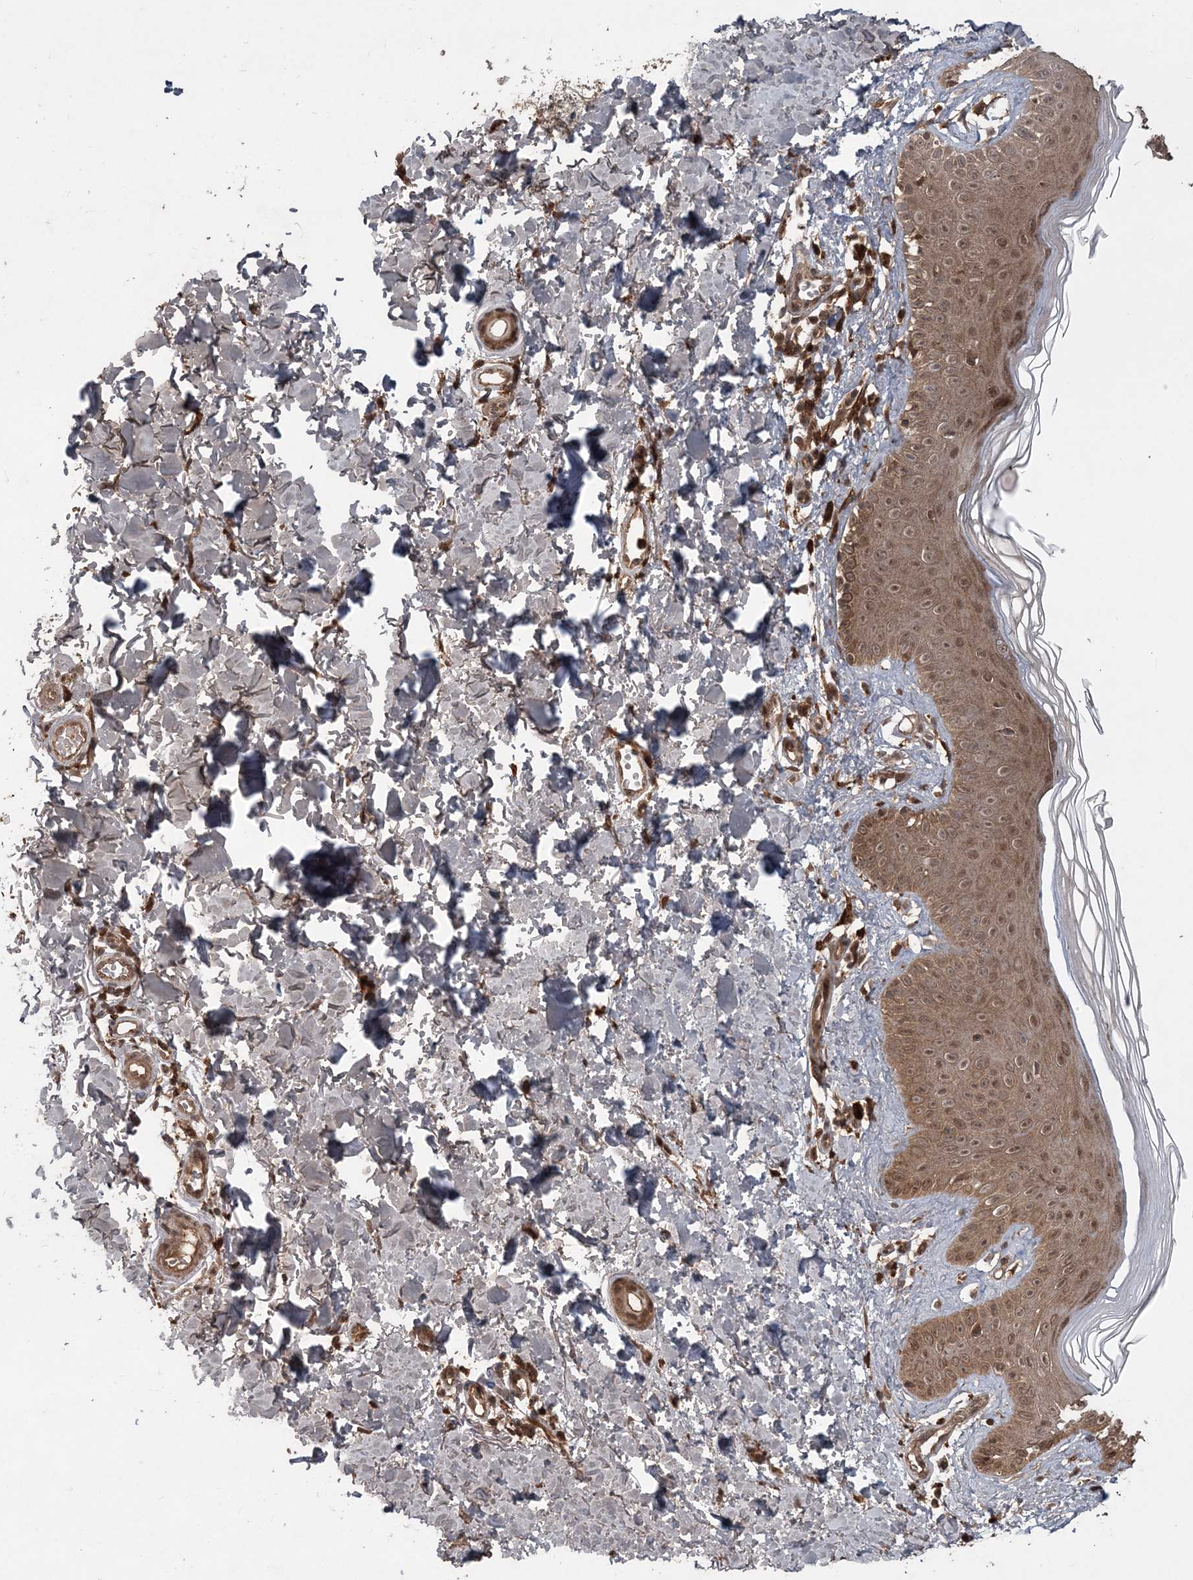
{"staining": {"intensity": "weak", "quantity": "25%-75%", "location": "cytoplasmic/membranous,nuclear"}, "tissue": "skin", "cell_type": "Fibroblasts", "image_type": "normal", "snomed": [{"axis": "morphology", "description": "Normal tissue, NOS"}, {"axis": "topography", "description": "Skin"}], "caption": "Immunohistochemistry (IHC) of normal skin displays low levels of weak cytoplasmic/membranous,nuclear staining in approximately 25%-75% of fibroblasts. The protein of interest is shown in brown color, while the nuclei are stained blue.", "gene": "LACC1", "patient": {"sex": "male", "age": 52}}